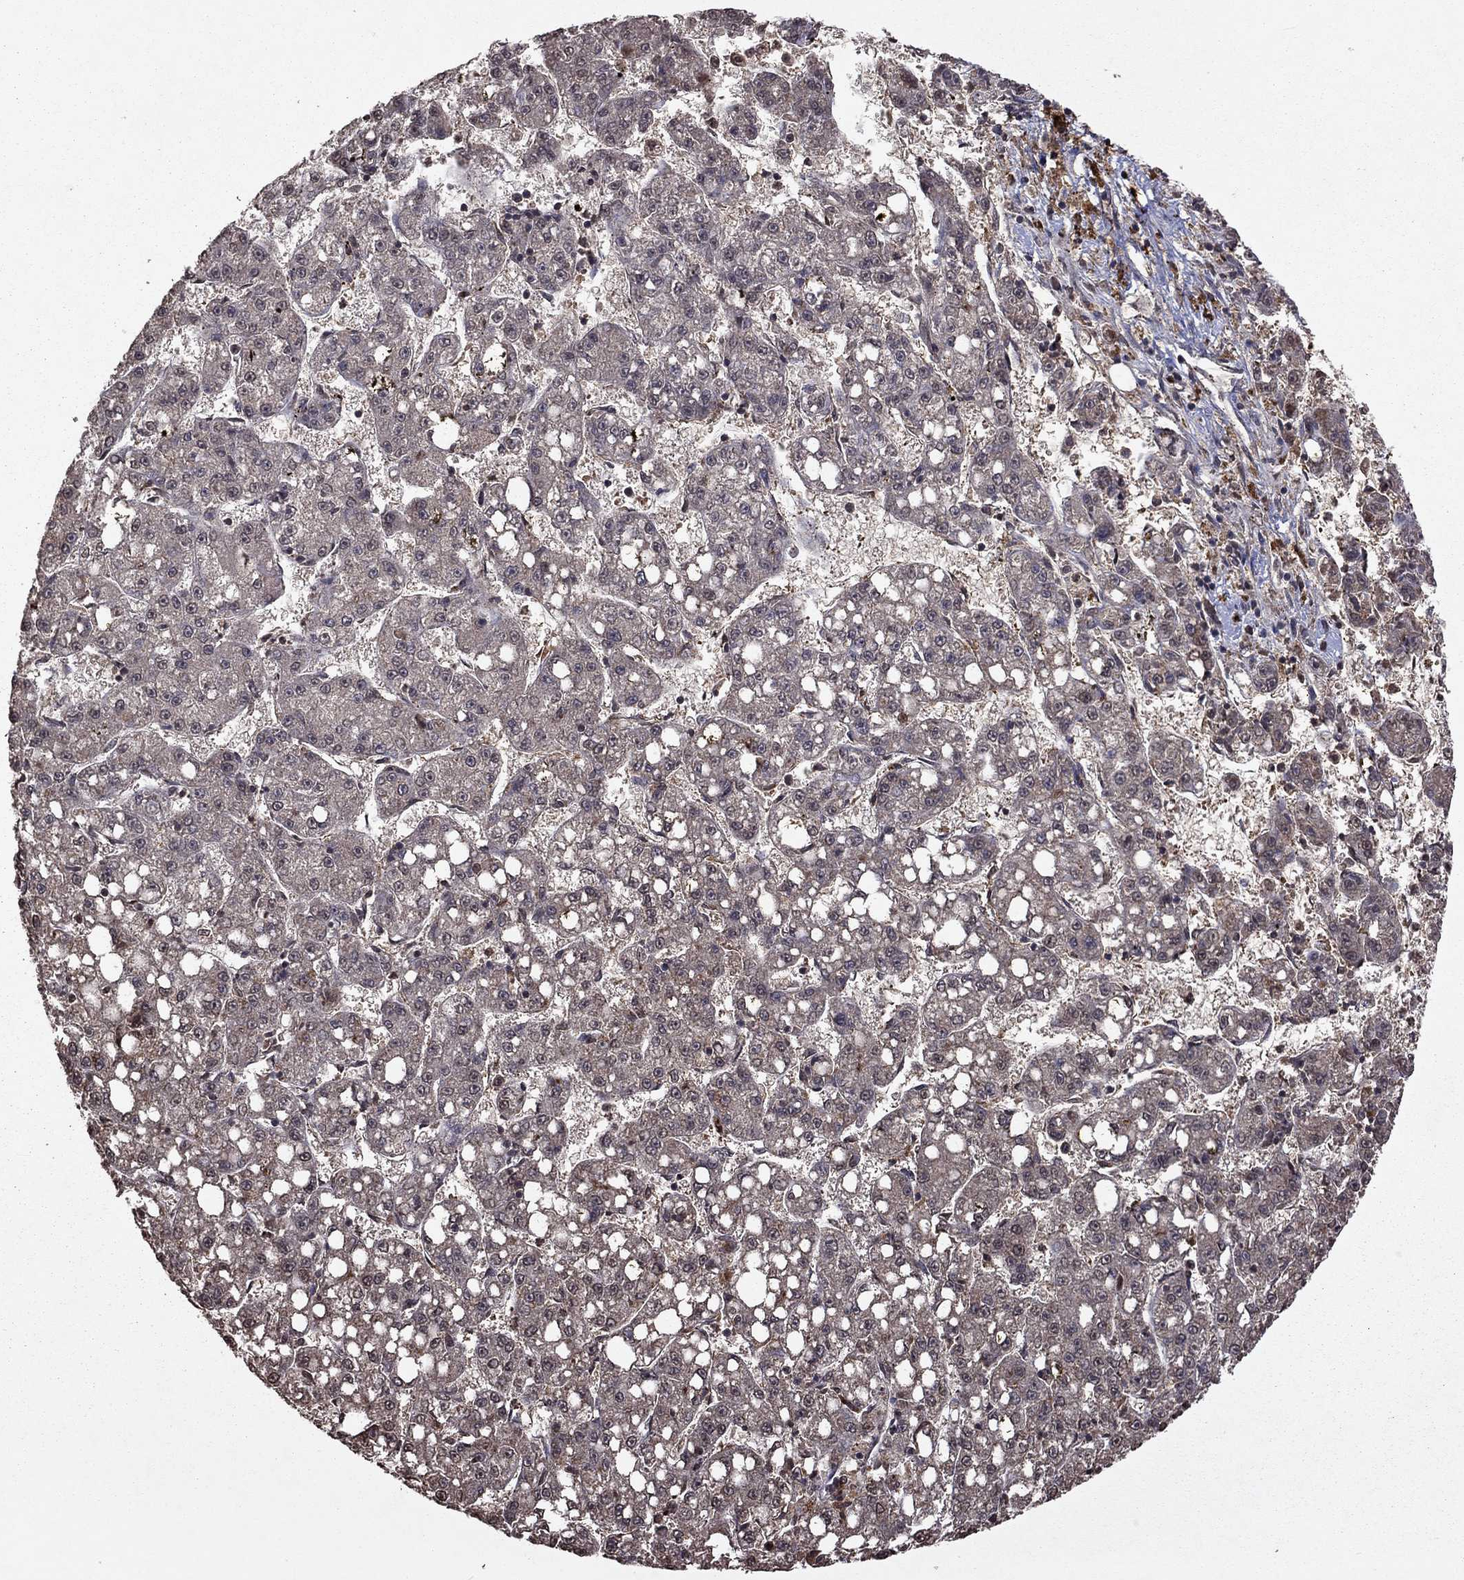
{"staining": {"intensity": "negative", "quantity": "none", "location": "none"}, "tissue": "liver cancer", "cell_type": "Tumor cells", "image_type": "cancer", "snomed": [{"axis": "morphology", "description": "Carcinoma, Hepatocellular, NOS"}, {"axis": "topography", "description": "Liver"}], "caption": "High magnification brightfield microscopy of liver hepatocellular carcinoma stained with DAB (brown) and counterstained with hematoxylin (blue): tumor cells show no significant staining.", "gene": "NLGN1", "patient": {"sex": "female", "age": 65}}